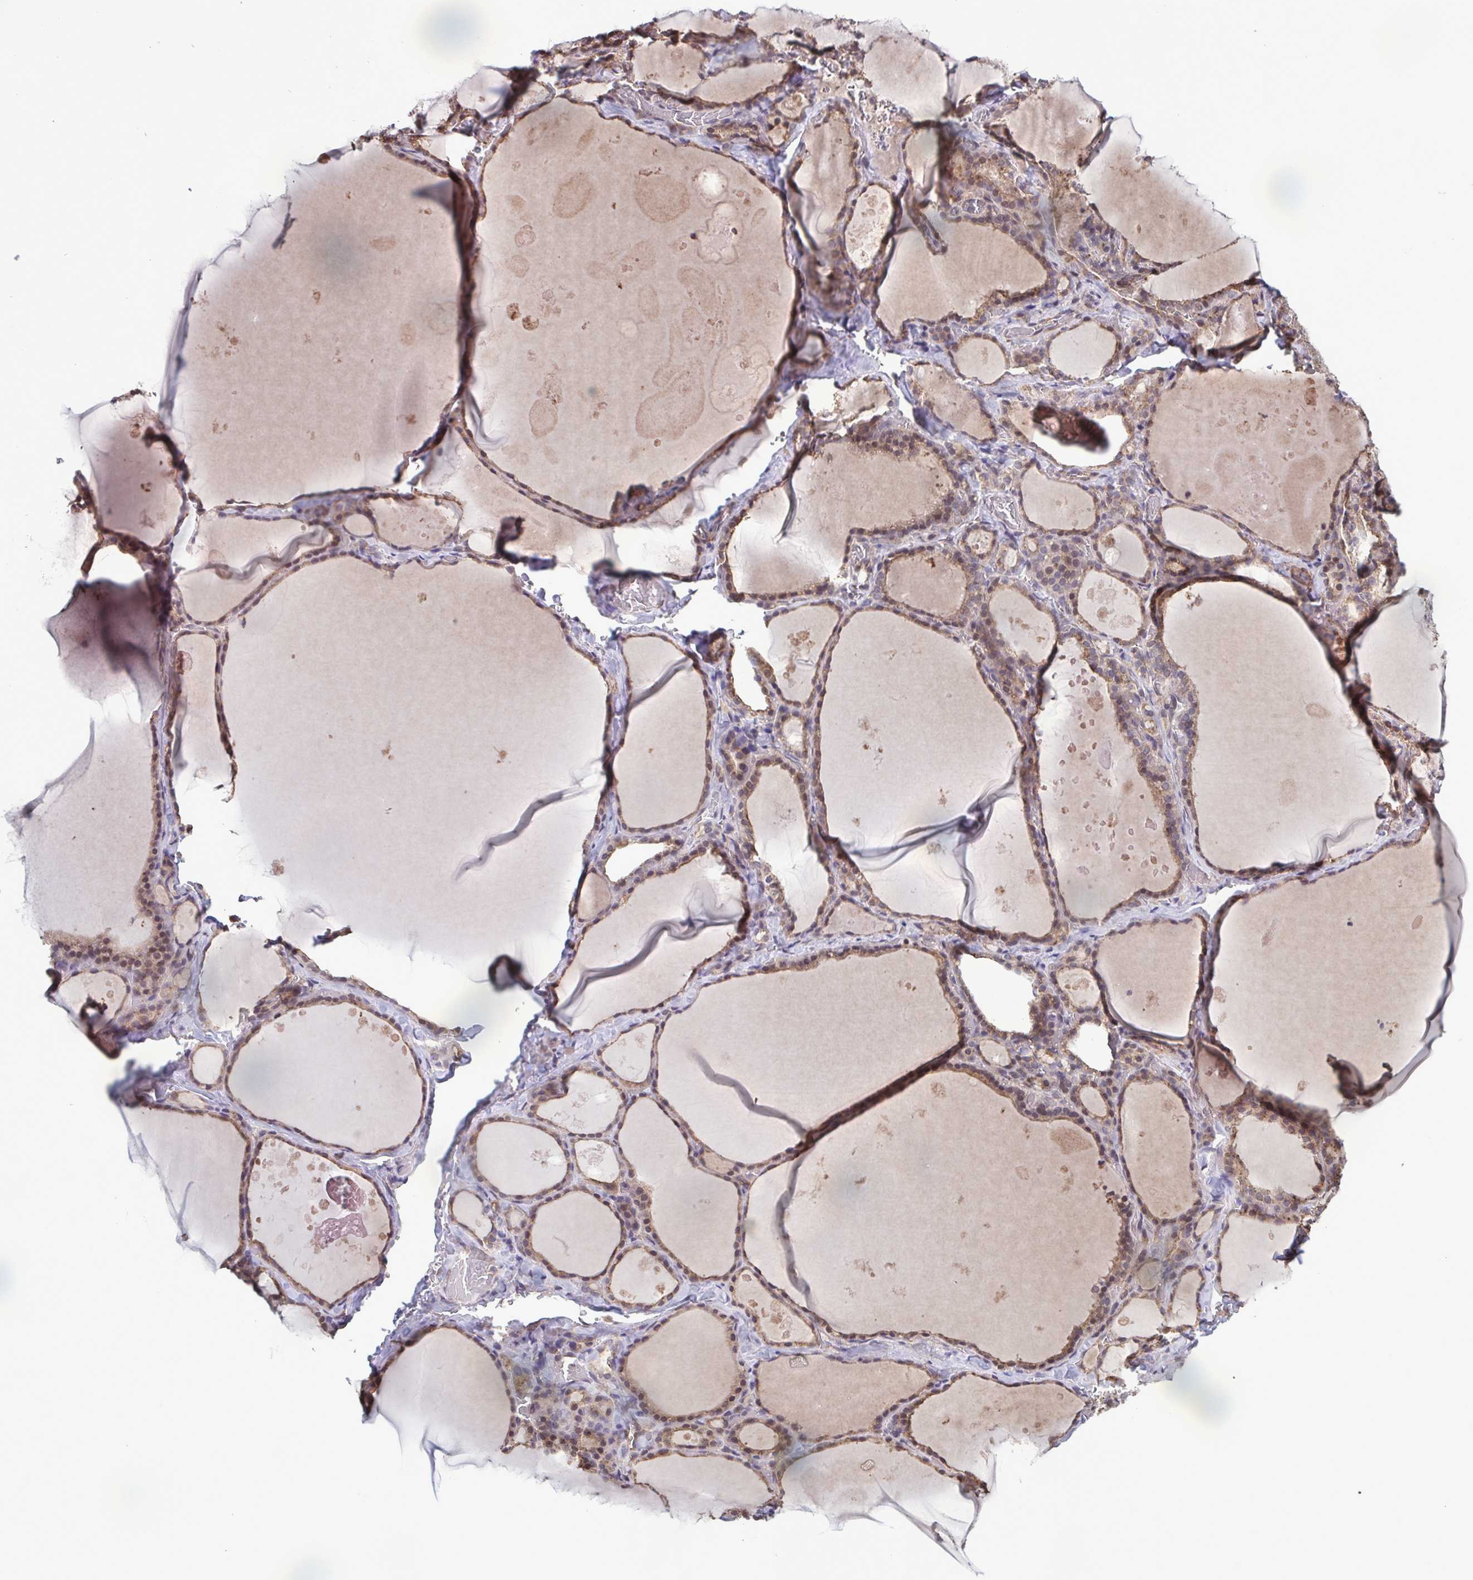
{"staining": {"intensity": "weak", "quantity": ">75%", "location": "cytoplasmic/membranous,nuclear"}, "tissue": "thyroid gland", "cell_type": "Glandular cells", "image_type": "normal", "snomed": [{"axis": "morphology", "description": "Normal tissue, NOS"}, {"axis": "topography", "description": "Thyroid gland"}], "caption": "Thyroid gland stained with immunohistochemistry (IHC) reveals weak cytoplasmic/membranous,nuclear expression in approximately >75% of glandular cells.", "gene": "ZNF200", "patient": {"sex": "male", "age": 56}}